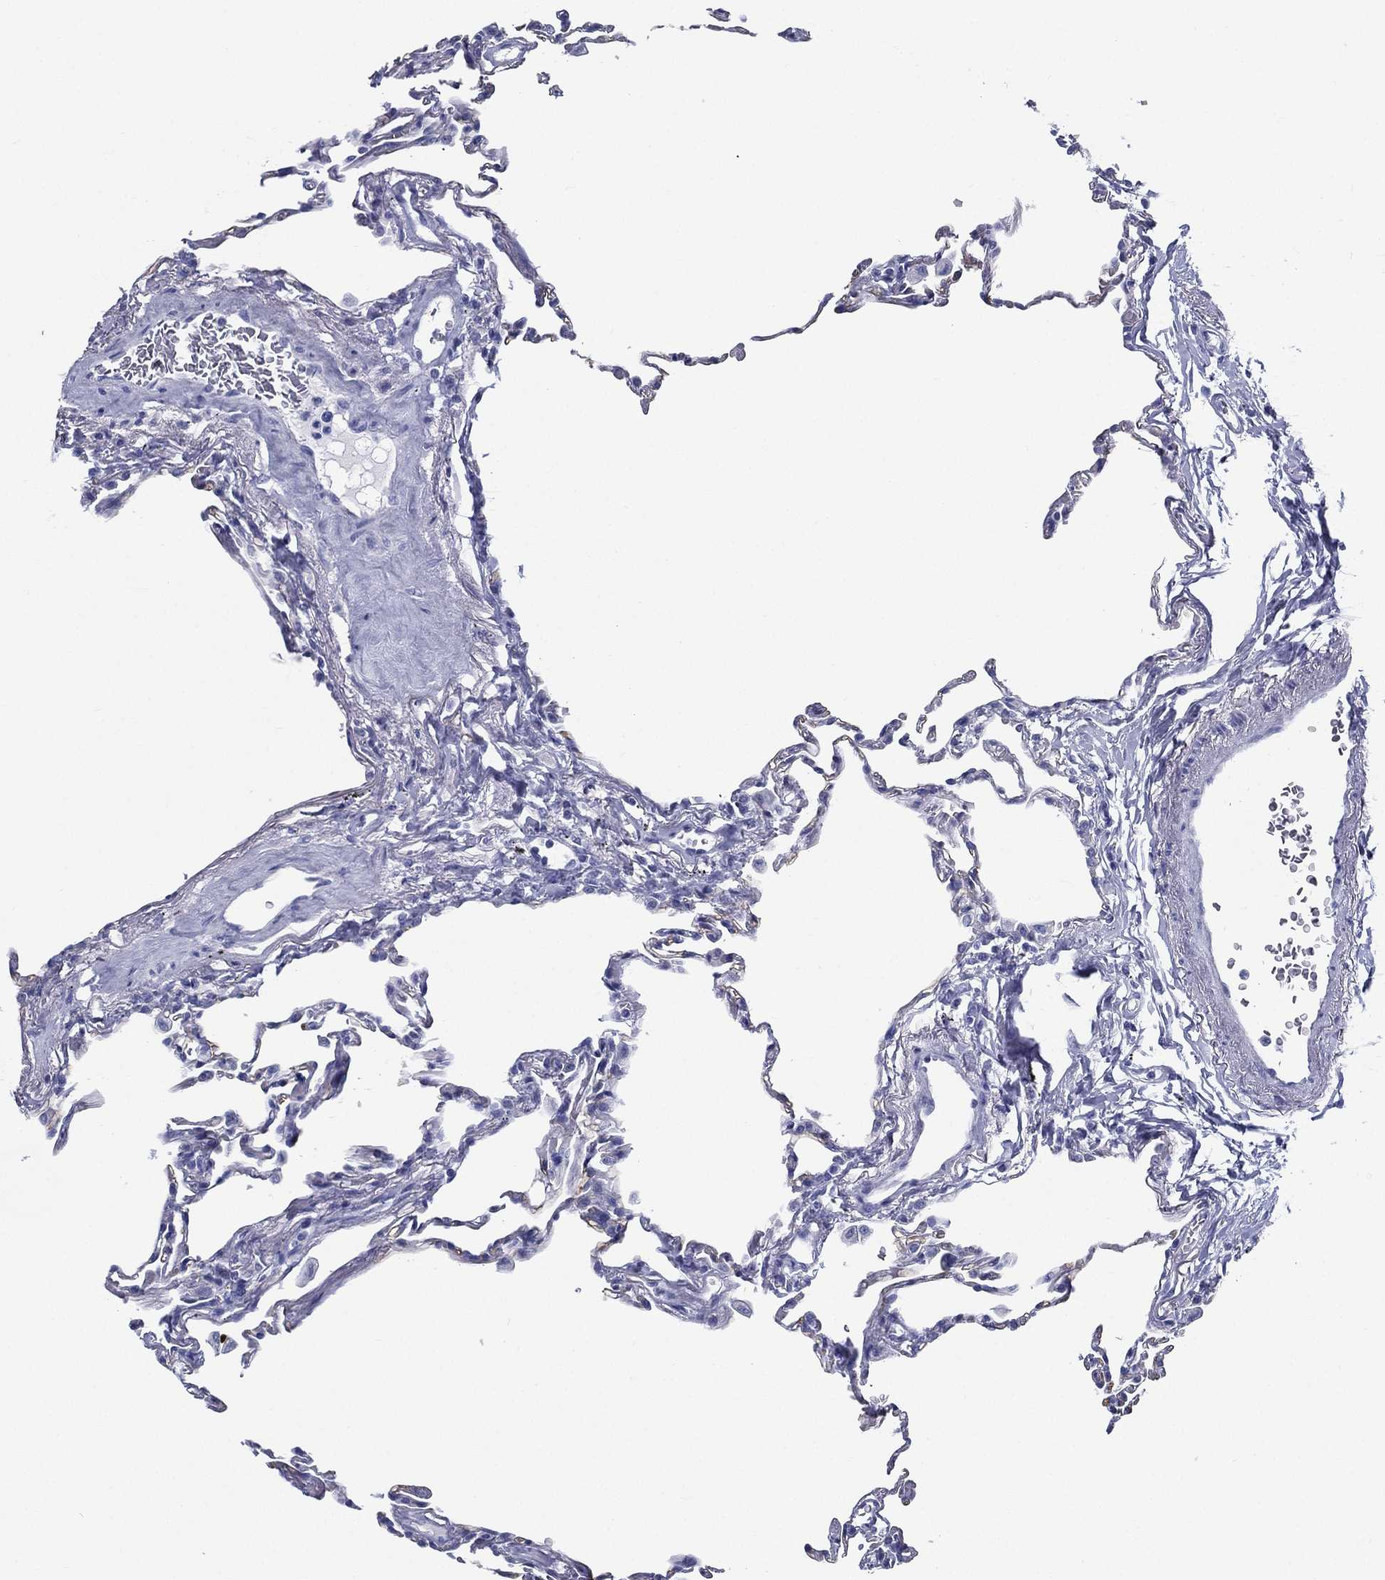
{"staining": {"intensity": "negative", "quantity": "none", "location": "none"}, "tissue": "lung", "cell_type": "Alveolar cells", "image_type": "normal", "snomed": [{"axis": "morphology", "description": "Normal tissue, NOS"}, {"axis": "topography", "description": "Lung"}], "caption": "Immunohistochemistry (IHC) of normal human lung exhibits no positivity in alveolar cells.", "gene": "RSPH4A", "patient": {"sex": "female", "age": 57}}